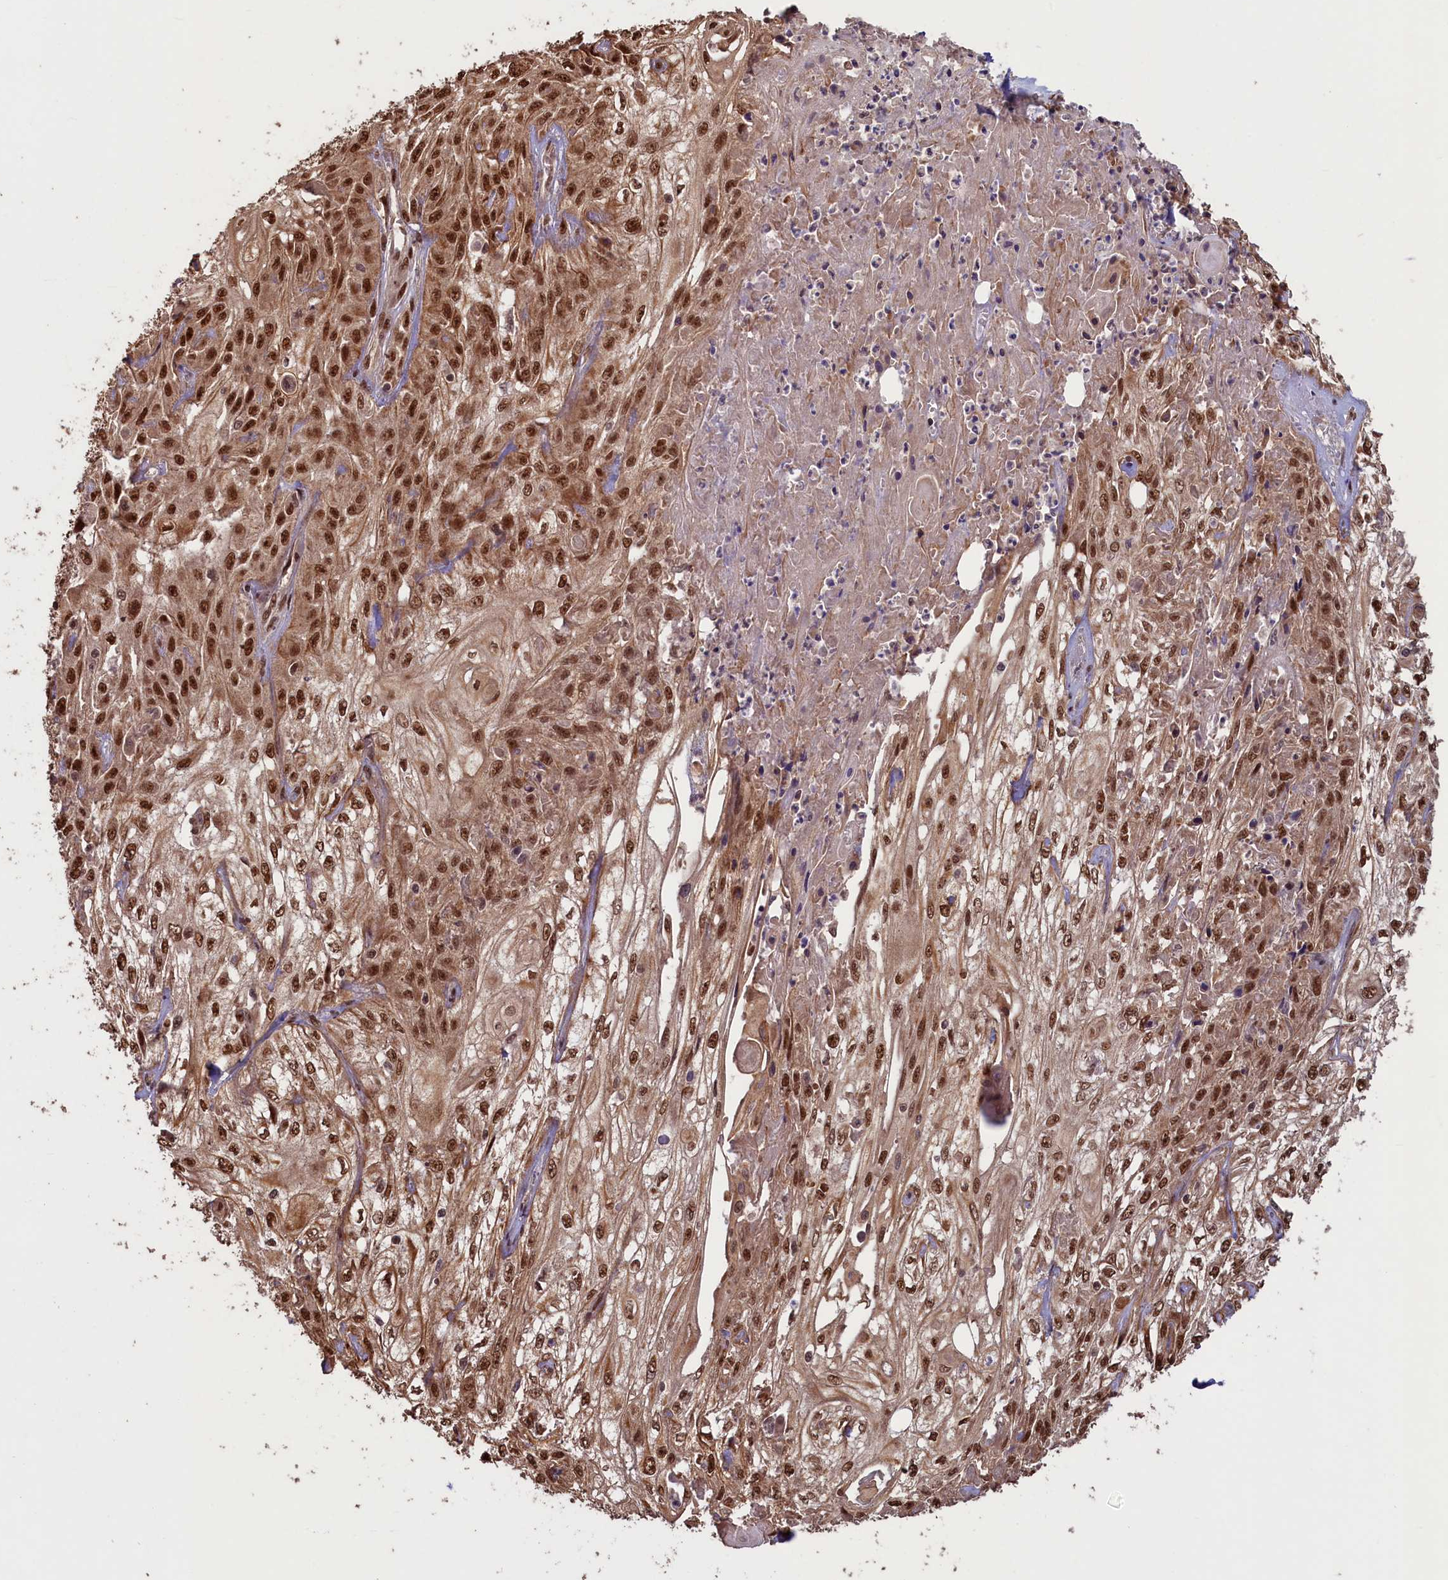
{"staining": {"intensity": "strong", "quantity": ">75%", "location": "nuclear"}, "tissue": "skin cancer", "cell_type": "Tumor cells", "image_type": "cancer", "snomed": [{"axis": "morphology", "description": "Squamous cell carcinoma, NOS"}, {"axis": "morphology", "description": "Squamous cell carcinoma, metastatic, NOS"}, {"axis": "topography", "description": "Skin"}, {"axis": "topography", "description": "Lymph node"}], "caption": "This is an image of IHC staining of skin cancer (metastatic squamous cell carcinoma), which shows strong staining in the nuclear of tumor cells.", "gene": "NAE1", "patient": {"sex": "male", "age": 75}}